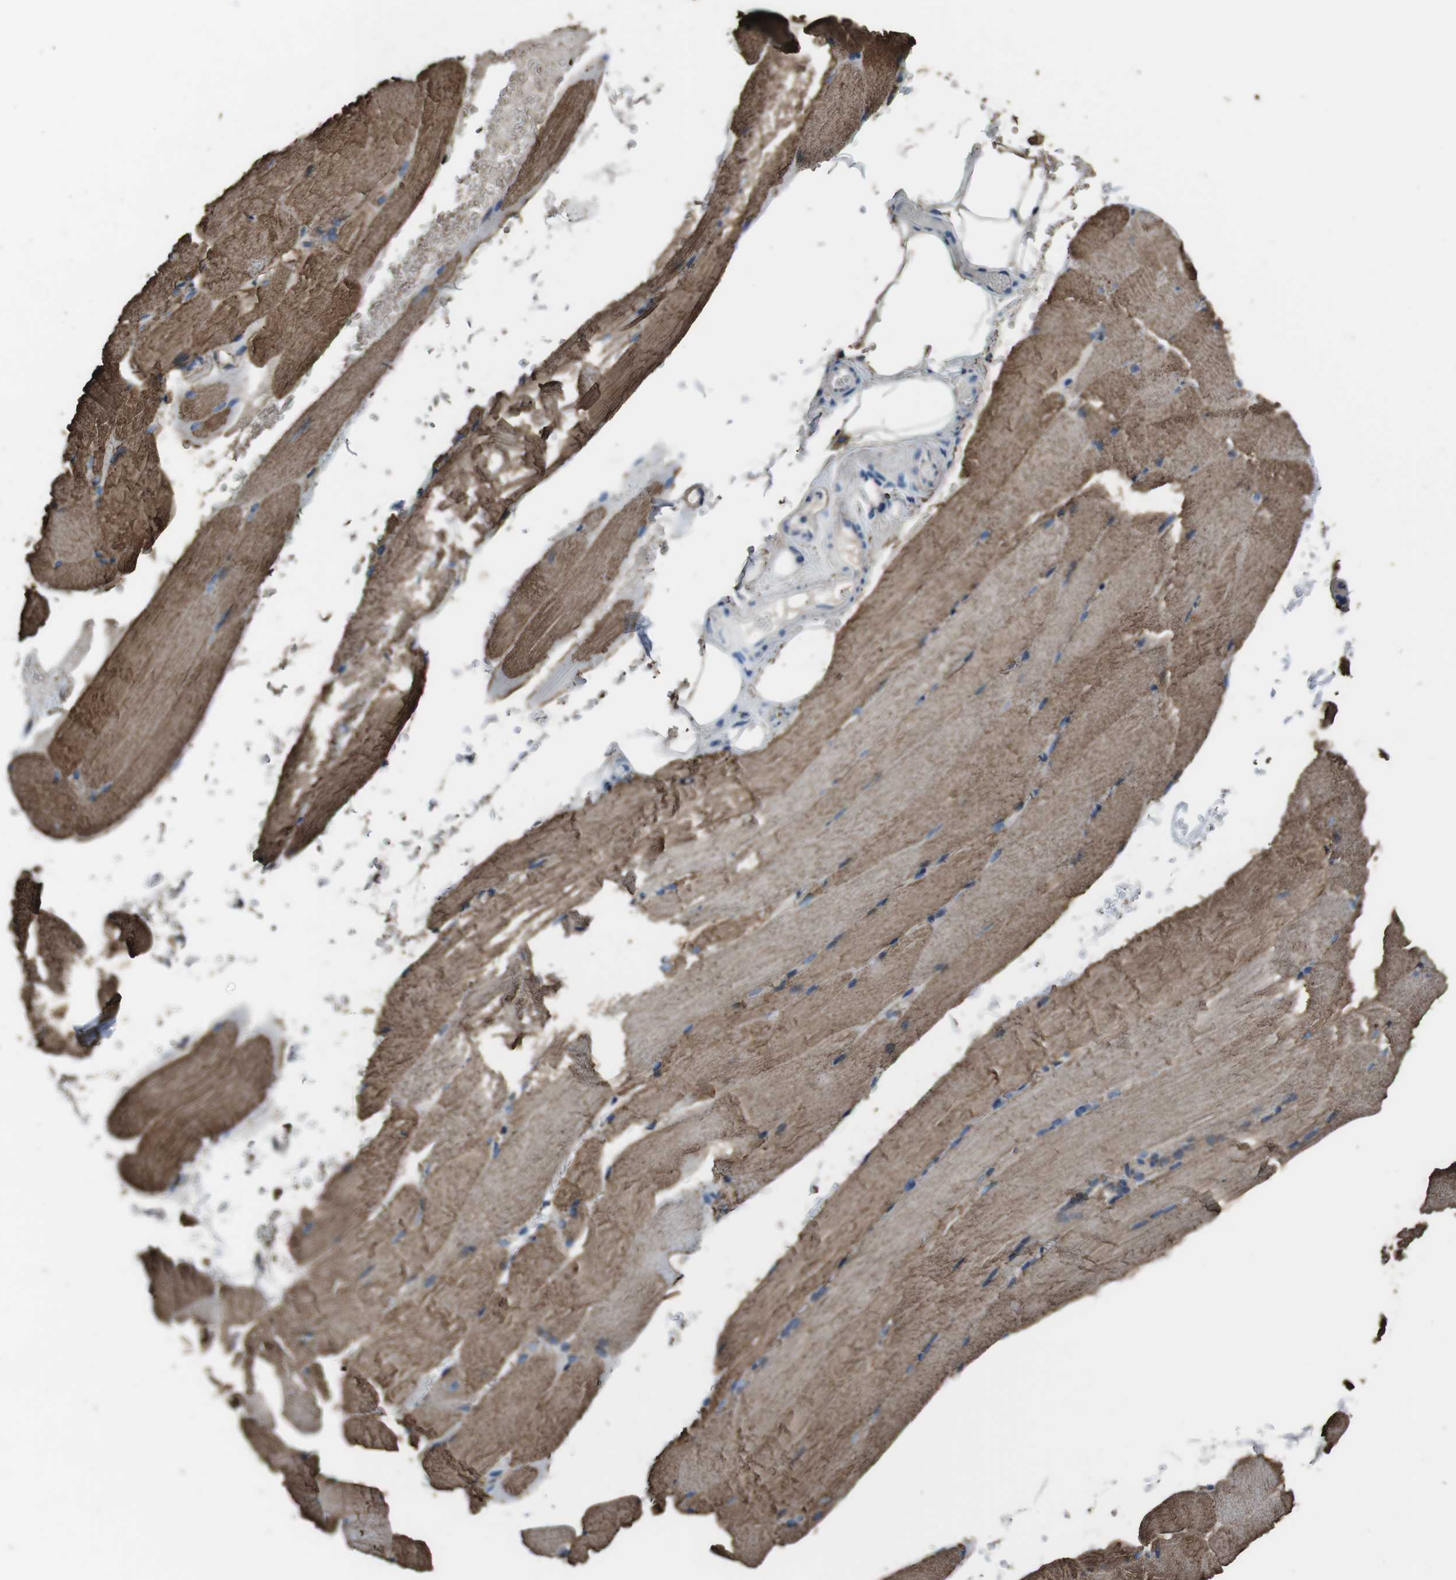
{"staining": {"intensity": "moderate", "quantity": ">75%", "location": "cytoplasmic/membranous"}, "tissue": "skeletal muscle", "cell_type": "Myocytes", "image_type": "normal", "snomed": [{"axis": "morphology", "description": "Normal tissue, NOS"}, {"axis": "topography", "description": "Skeletal muscle"}, {"axis": "topography", "description": "Parathyroid gland"}], "caption": "Immunohistochemical staining of unremarkable human skeletal muscle shows >75% levels of moderate cytoplasmic/membranous protein positivity in approximately >75% of myocytes.", "gene": "CASQ1", "patient": {"sex": "female", "age": 37}}